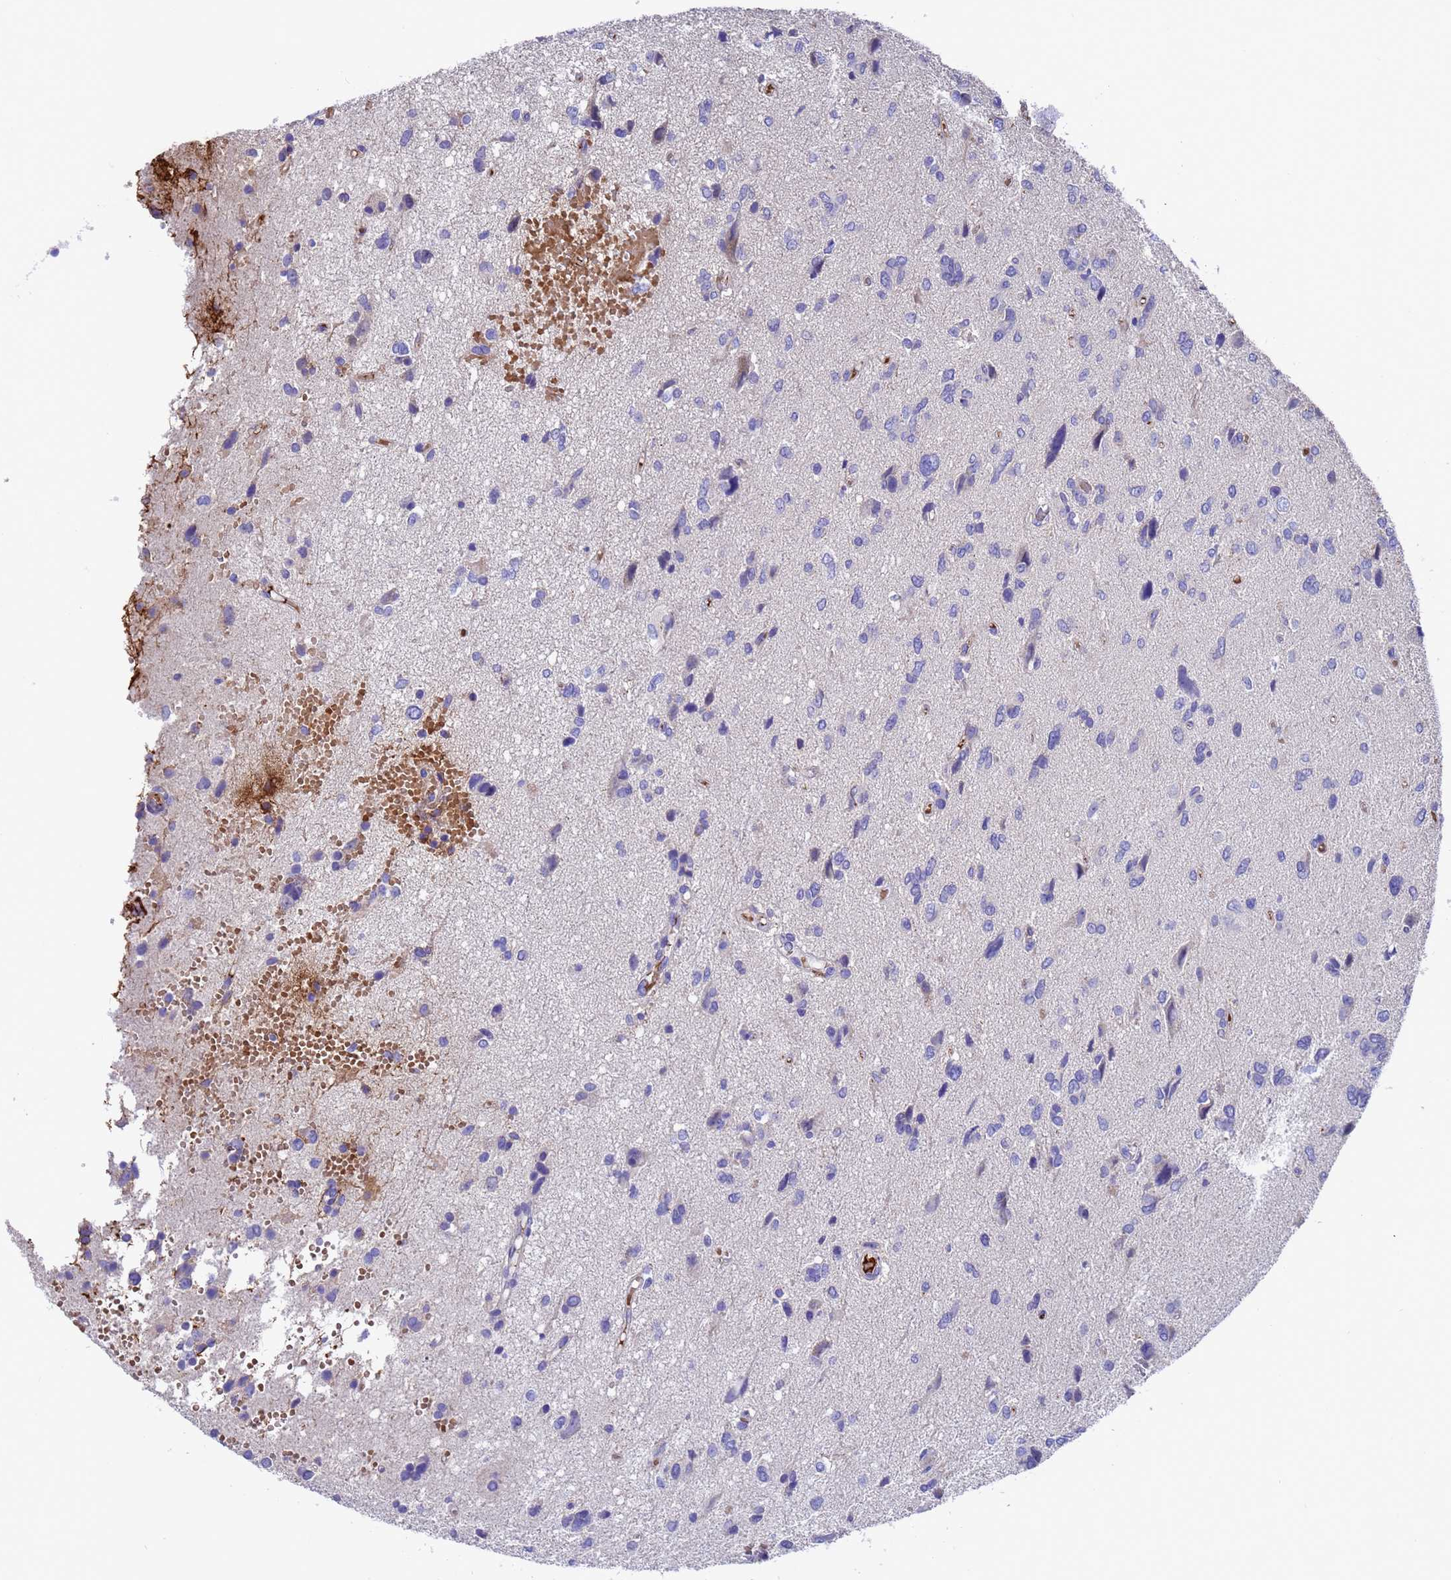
{"staining": {"intensity": "negative", "quantity": "none", "location": "none"}, "tissue": "glioma", "cell_type": "Tumor cells", "image_type": "cancer", "snomed": [{"axis": "morphology", "description": "Glioma, malignant, High grade"}, {"axis": "topography", "description": "Brain"}], "caption": "High magnification brightfield microscopy of glioma stained with DAB (brown) and counterstained with hematoxylin (blue): tumor cells show no significant expression.", "gene": "ELP6", "patient": {"sex": "female", "age": 59}}